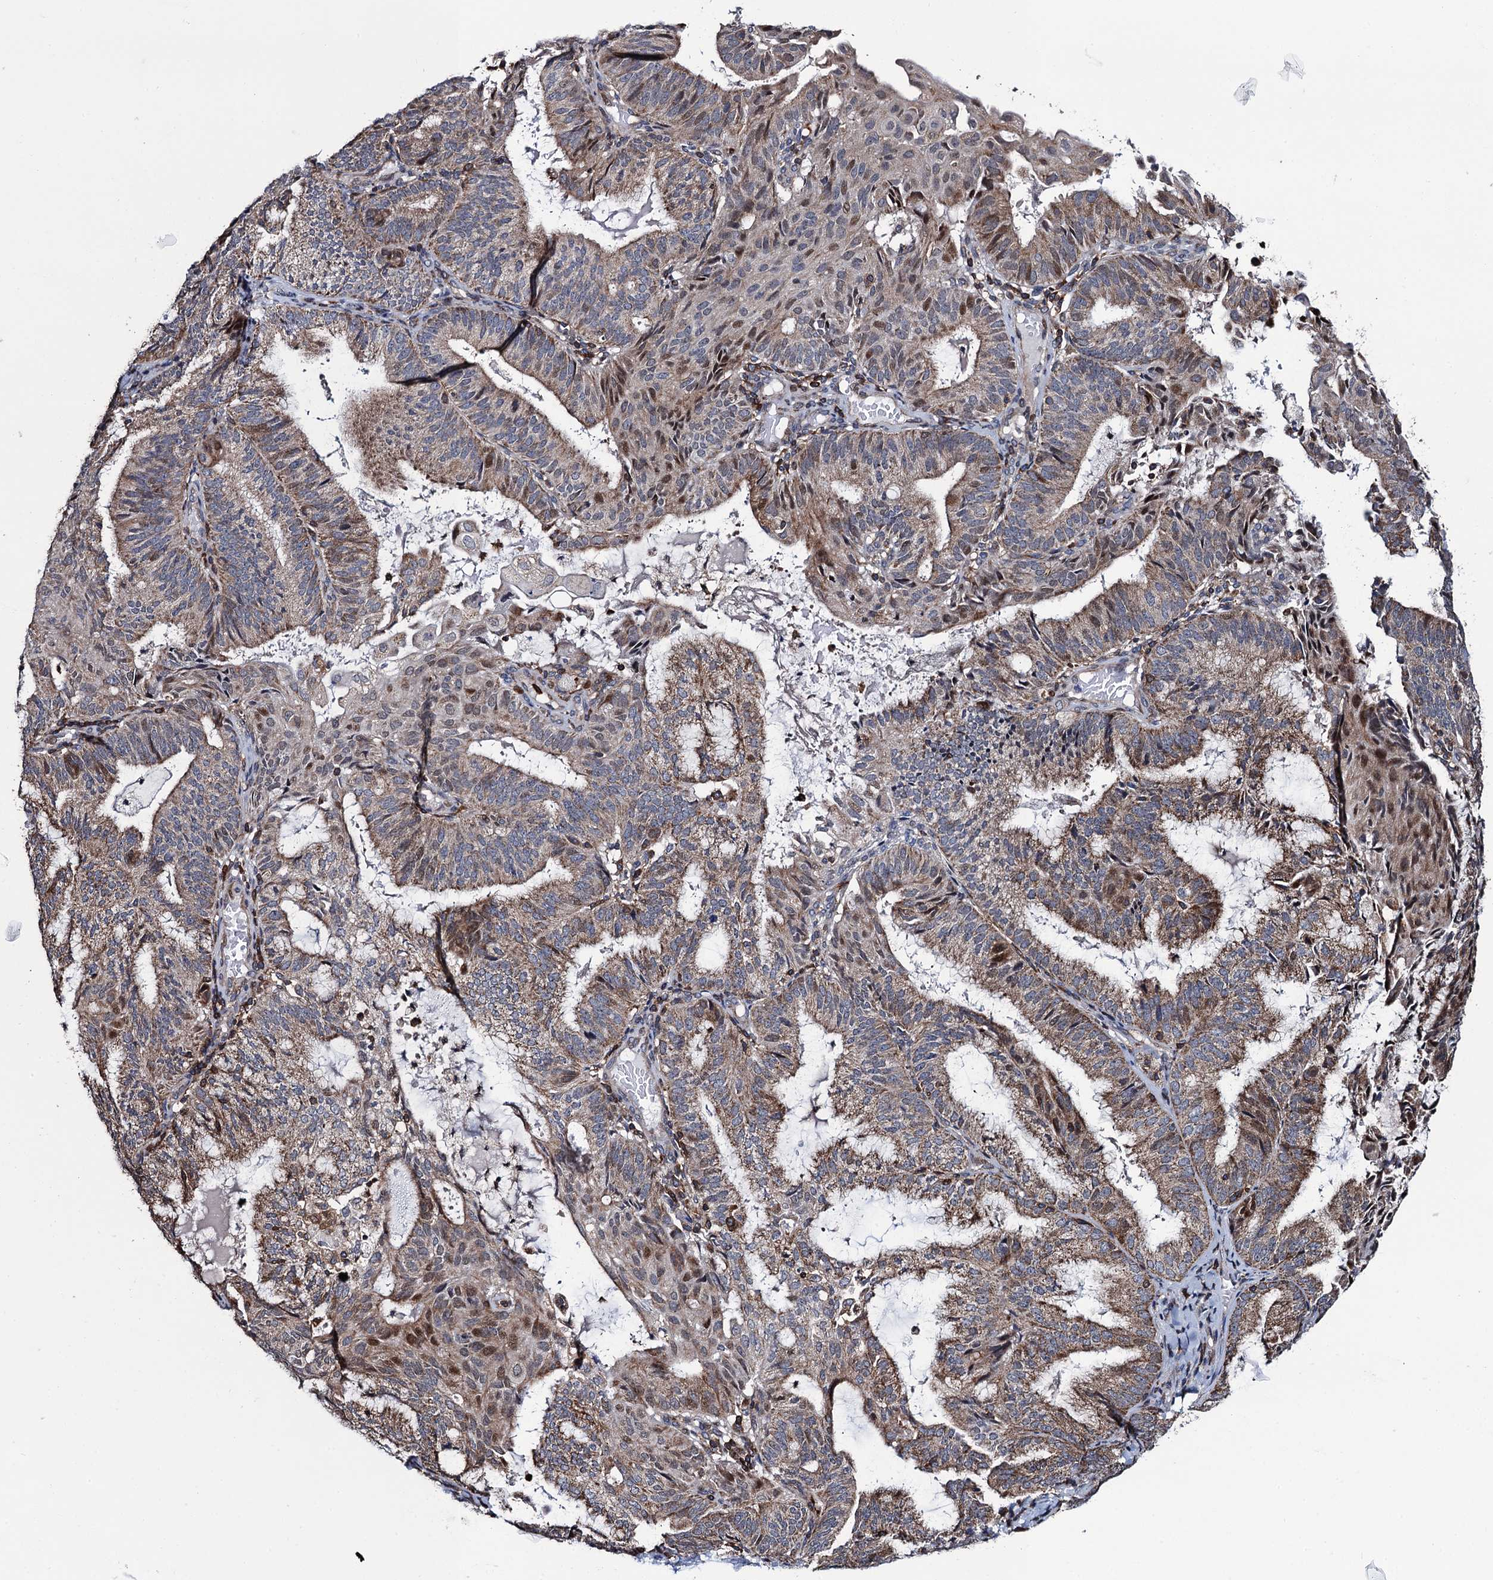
{"staining": {"intensity": "moderate", "quantity": "25%-75%", "location": "cytoplasmic/membranous,nuclear"}, "tissue": "endometrial cancer", "cell_type": "Tumor cells", "image_type": "cancer", "snomed": [{"axis": "morphology", "description": "Adenocarcinoma, NOS"}, {"axis": "topography", "description": "Endometrium"}], "caption": "Tumor cells reveal moderate cytoplasmic/membranous and nuclear staining in approximately 25%-75% of cells in endometrial cancer.", "gene": "CCDC102A", "patient": {"sex": "female", "age": 49}}